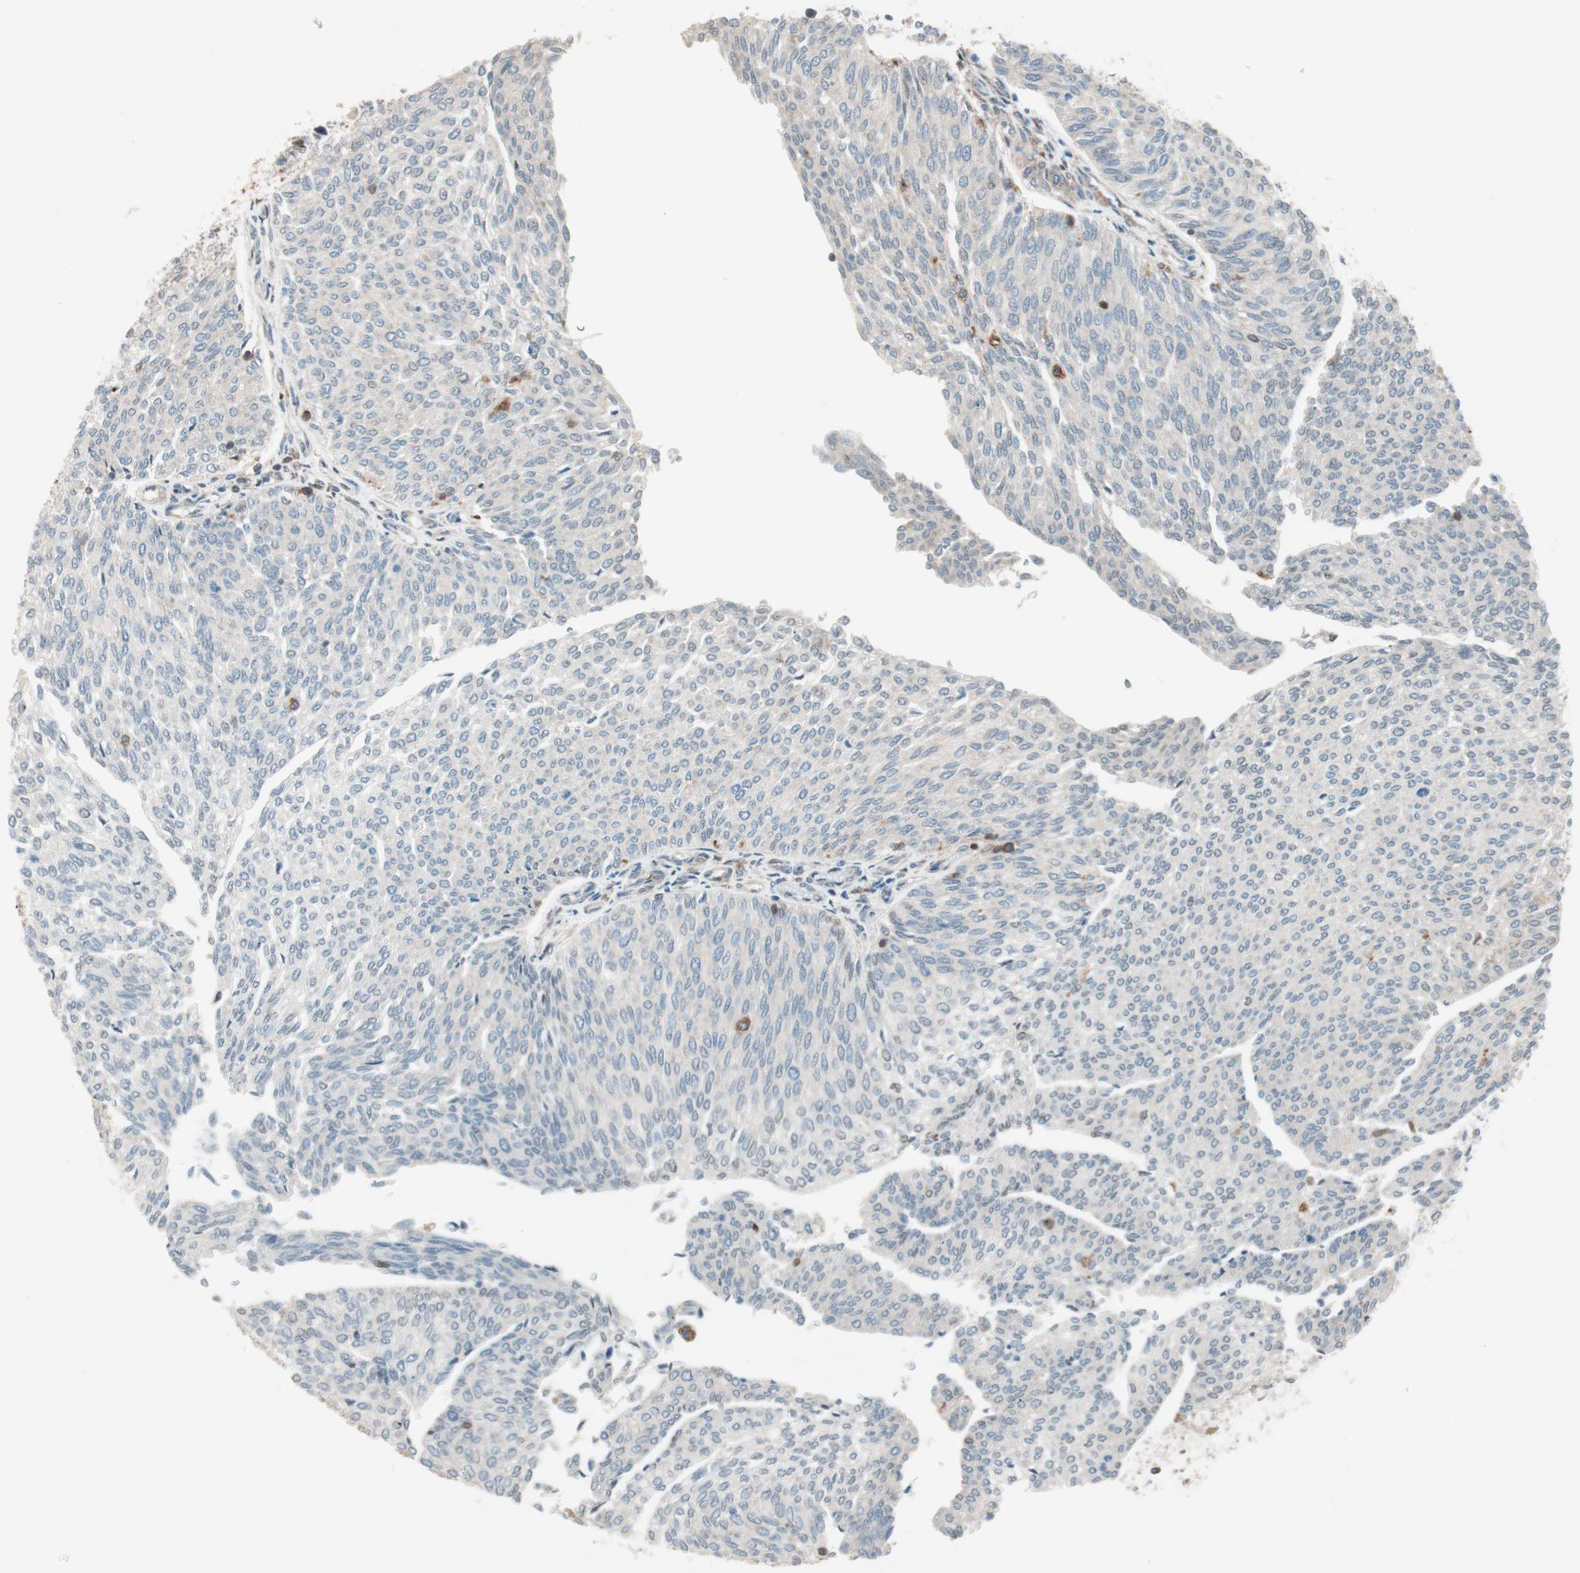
{"staining": {"intensity": "weak", "quantity": "25%-75%", "location": "cytoplasmic/membranous"}, "tissue": "urothelial cancer", "cell_type": "Tumor cells", "image_type": "cancer", "snomed": [{"axis": "morphology", "description": "Urothelial carcinoma, Low grade"}, {"axis": "topography", "description": "Urinary bladder"}], "caption": "Urothelial cancer stained for a protein (brown) exhibits weak cytoplasmic/membranous positive positivity in about 25%-75% of tumor cells.", "gene": "BIN1", "patient": {"sex": "female", "age": 79}}